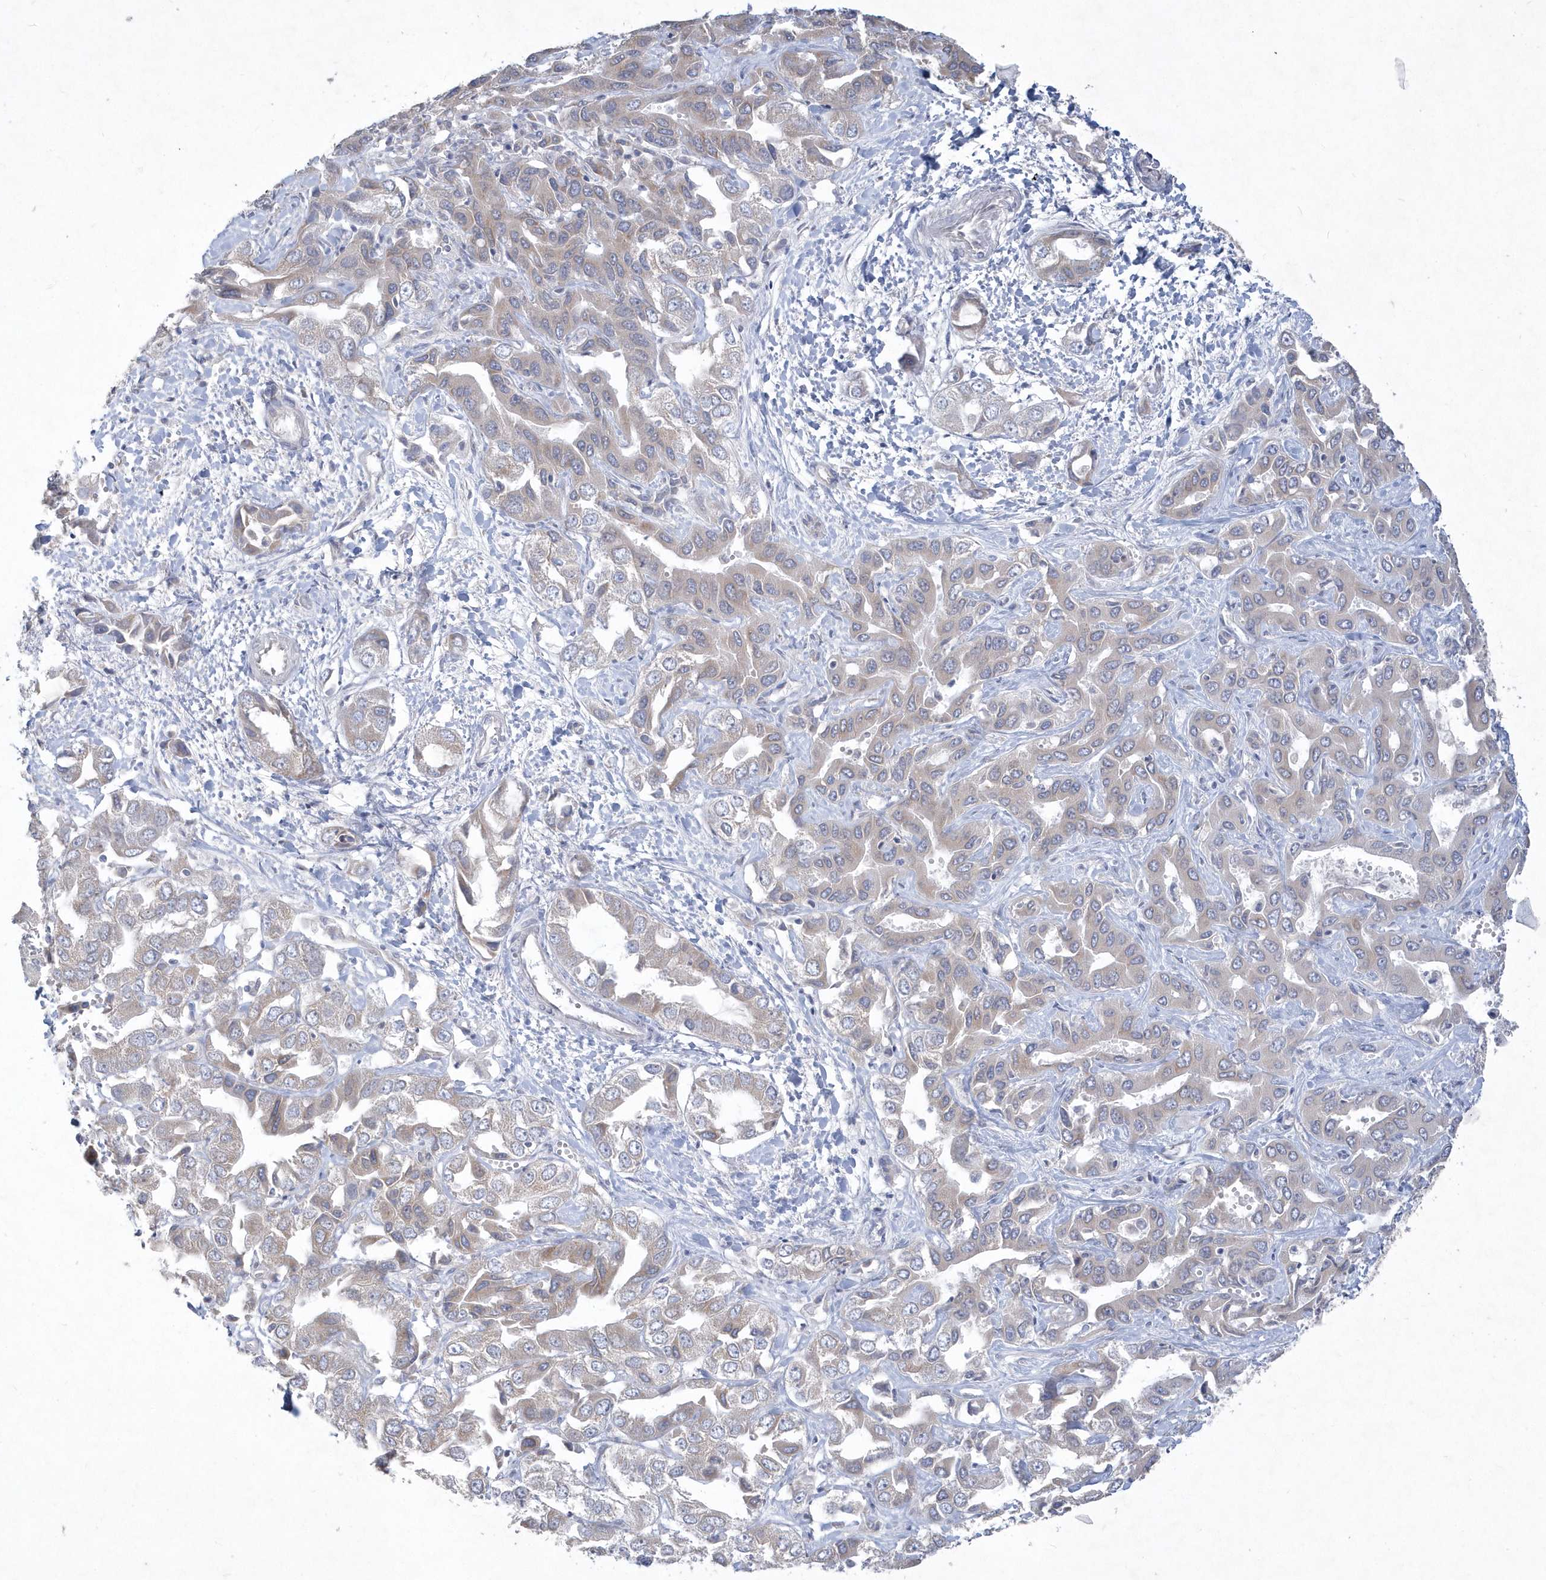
{"staining": {"intensity": "weak", "quantity": "<25%", "location": "cytoplasmic/membranous"}, "tissue": "liver cancer", "cell_type": "Tumor cells", "image_type": "cancer", "snomed": [{"axis": "morphology", "description": "Cholangiocarcinoma"}, {"axis": "topography", "description": "Liver"}], "caption": "Liver cancer was stained to show a protein in brown. There is no significant positivity in tumor cells. (Stains: DAB immunohistochemistry with hematoxylin counter stain, Microscopy: brightfield microscopy at high magnification).", "gene": "DGAT1", "patient": {"sex": "female", "age": 52}}